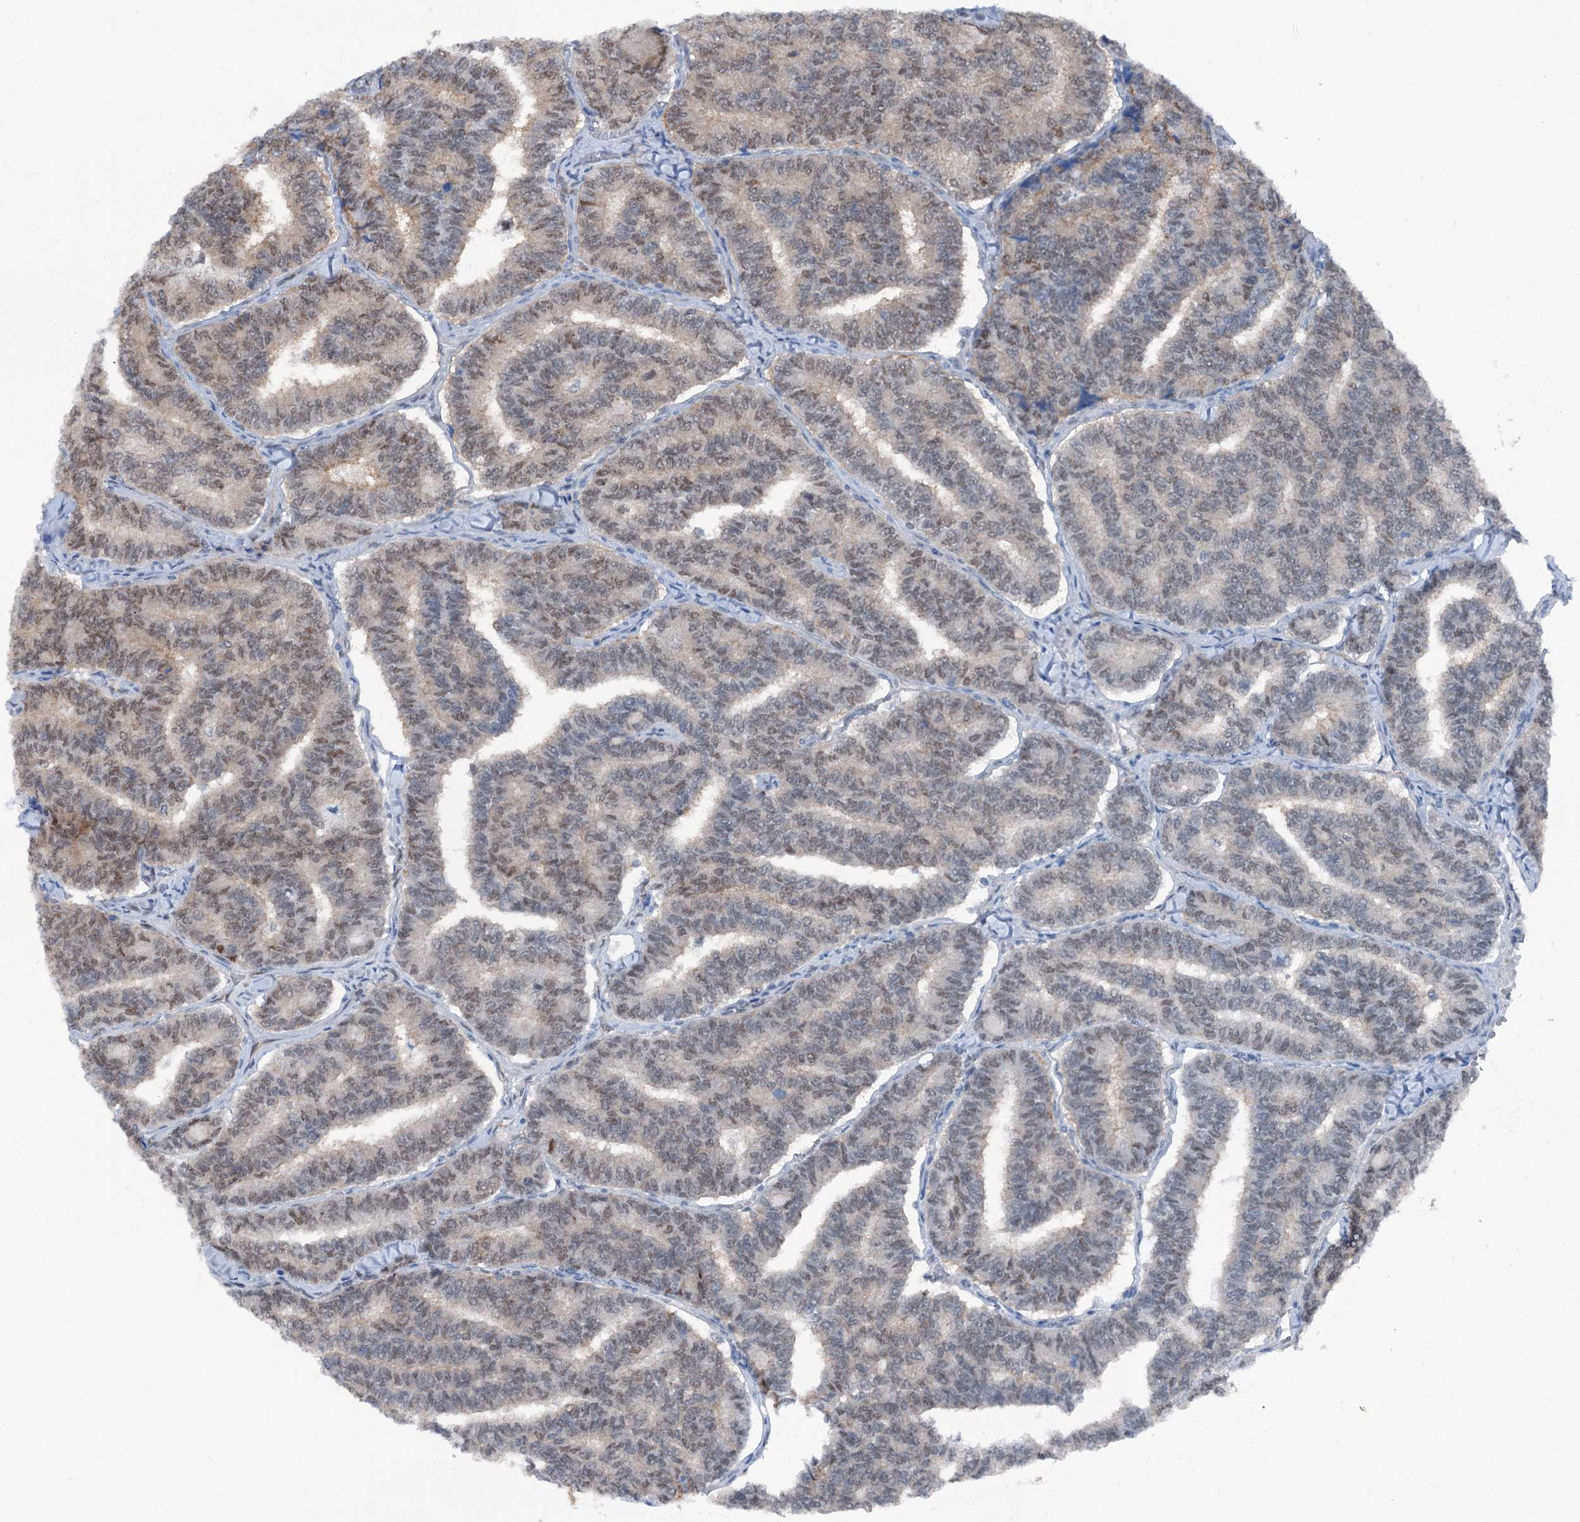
{"staining": {"intensity": "weak", "quantity": "25%-75%", "location": "nuclear"}, "tissue": "thyroid cancer", "cell_type": "Tumor cells", "image_type": "cancer", "snomed": [{"axis": "morphology", "description": "Papillary adenocarcinoma, NOS"}, {"axis": "topography", "description": "Thyroid gland"}], "caption": "Immunohistochemical staining of papillary adenocarcinoma (thyroid) demonstrates weak nuclear protein staining in about 25%-75% of tumor cells. Immunohistochemistry stains the protein in brown and the nuclei are stained blue.", "gene": "PSMD13", "patient": {"sex": "female", "age": 35}}